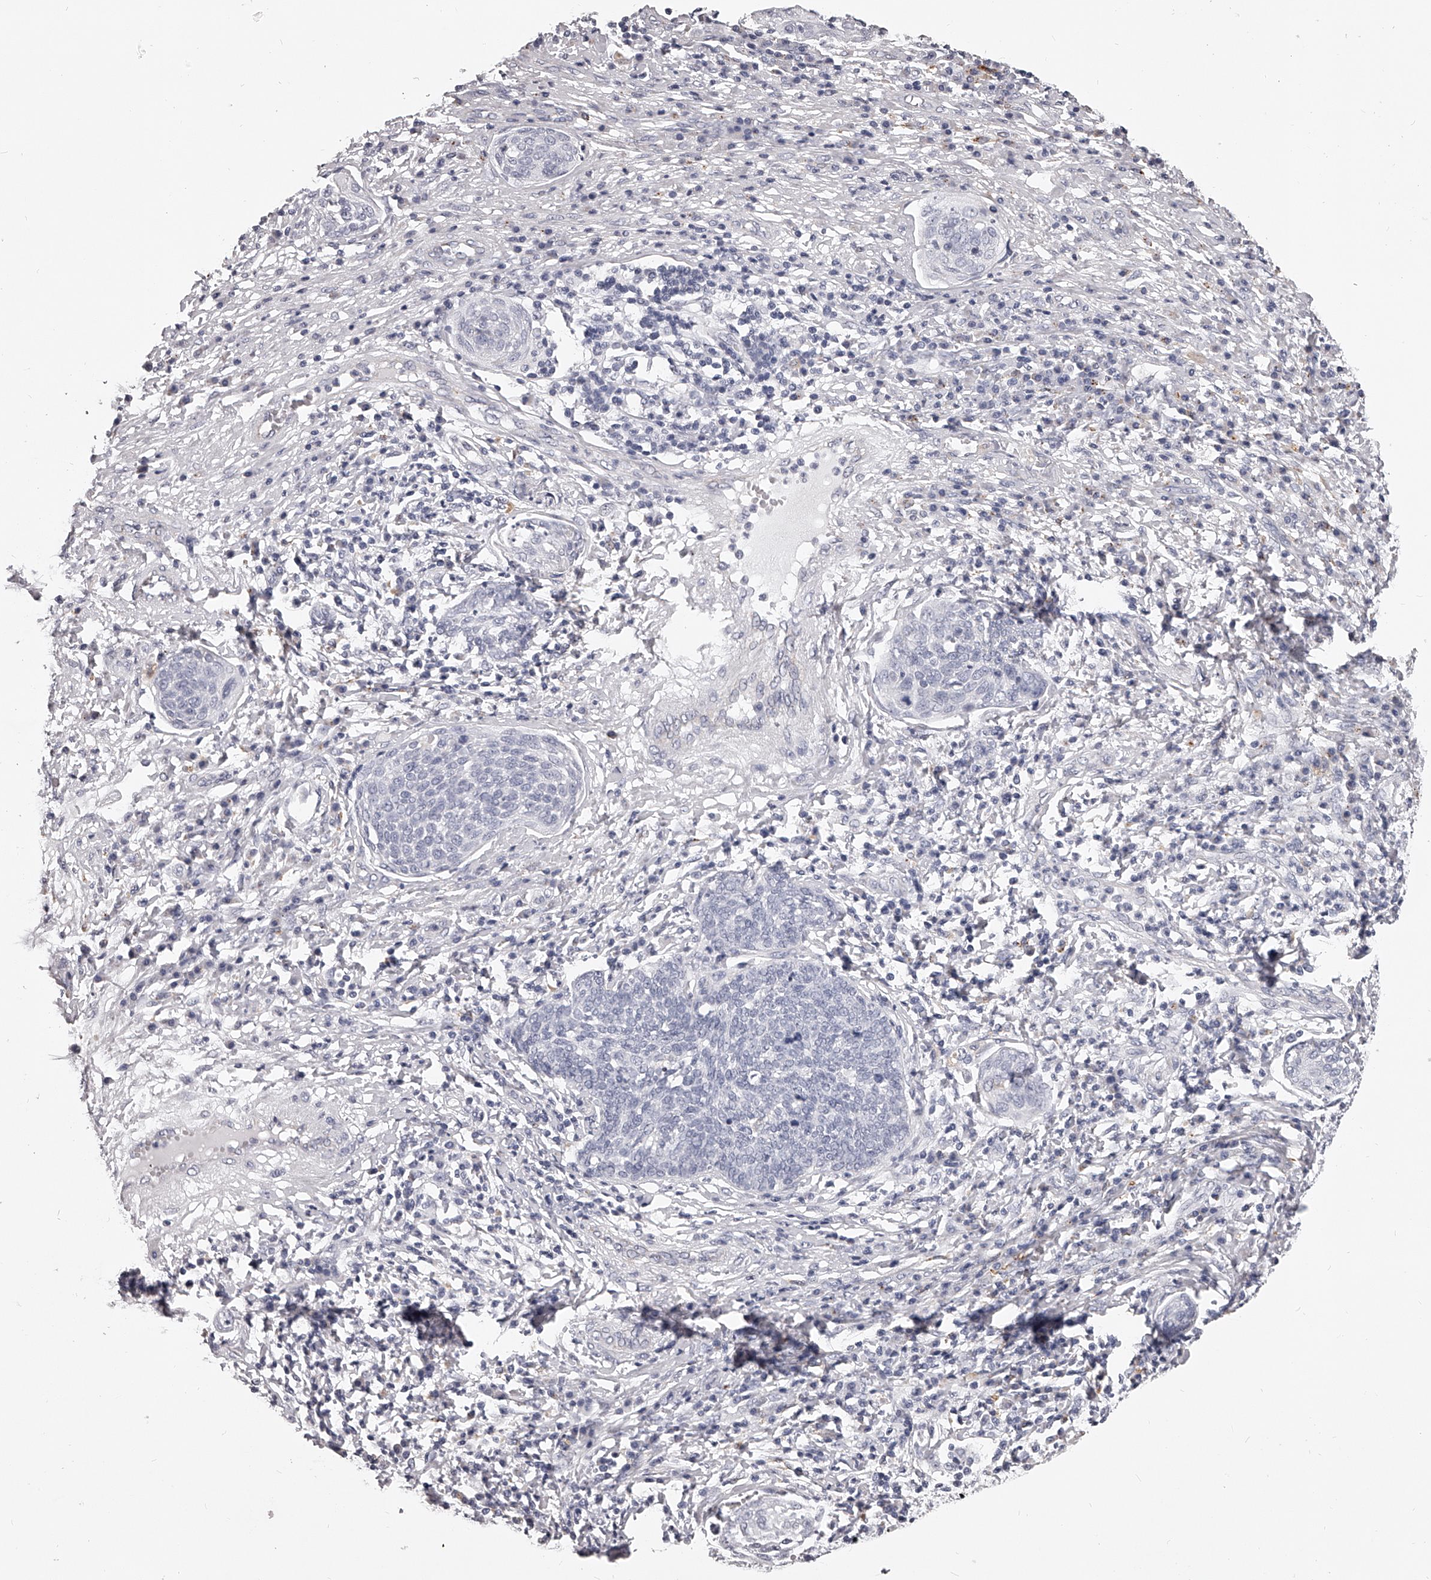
{"staining": {"intensity": "negative", "quantity": "none", "location": "none"}, "tissue": "cervical cancer", "cell_type": "Tumor cells", "image_type": "cancer", "snomed": [{"axis": "morphology", "description": "Squamous cell carcinoma, NOS"}, {"axis": "topography", "description": "Cervix"}], "caption": "There is no significant staining in tumor cells of cervical cancer (squamous cell carcinoma).", "gene": "DMRT1", "patient": {"sex": "female", "age": 34}}